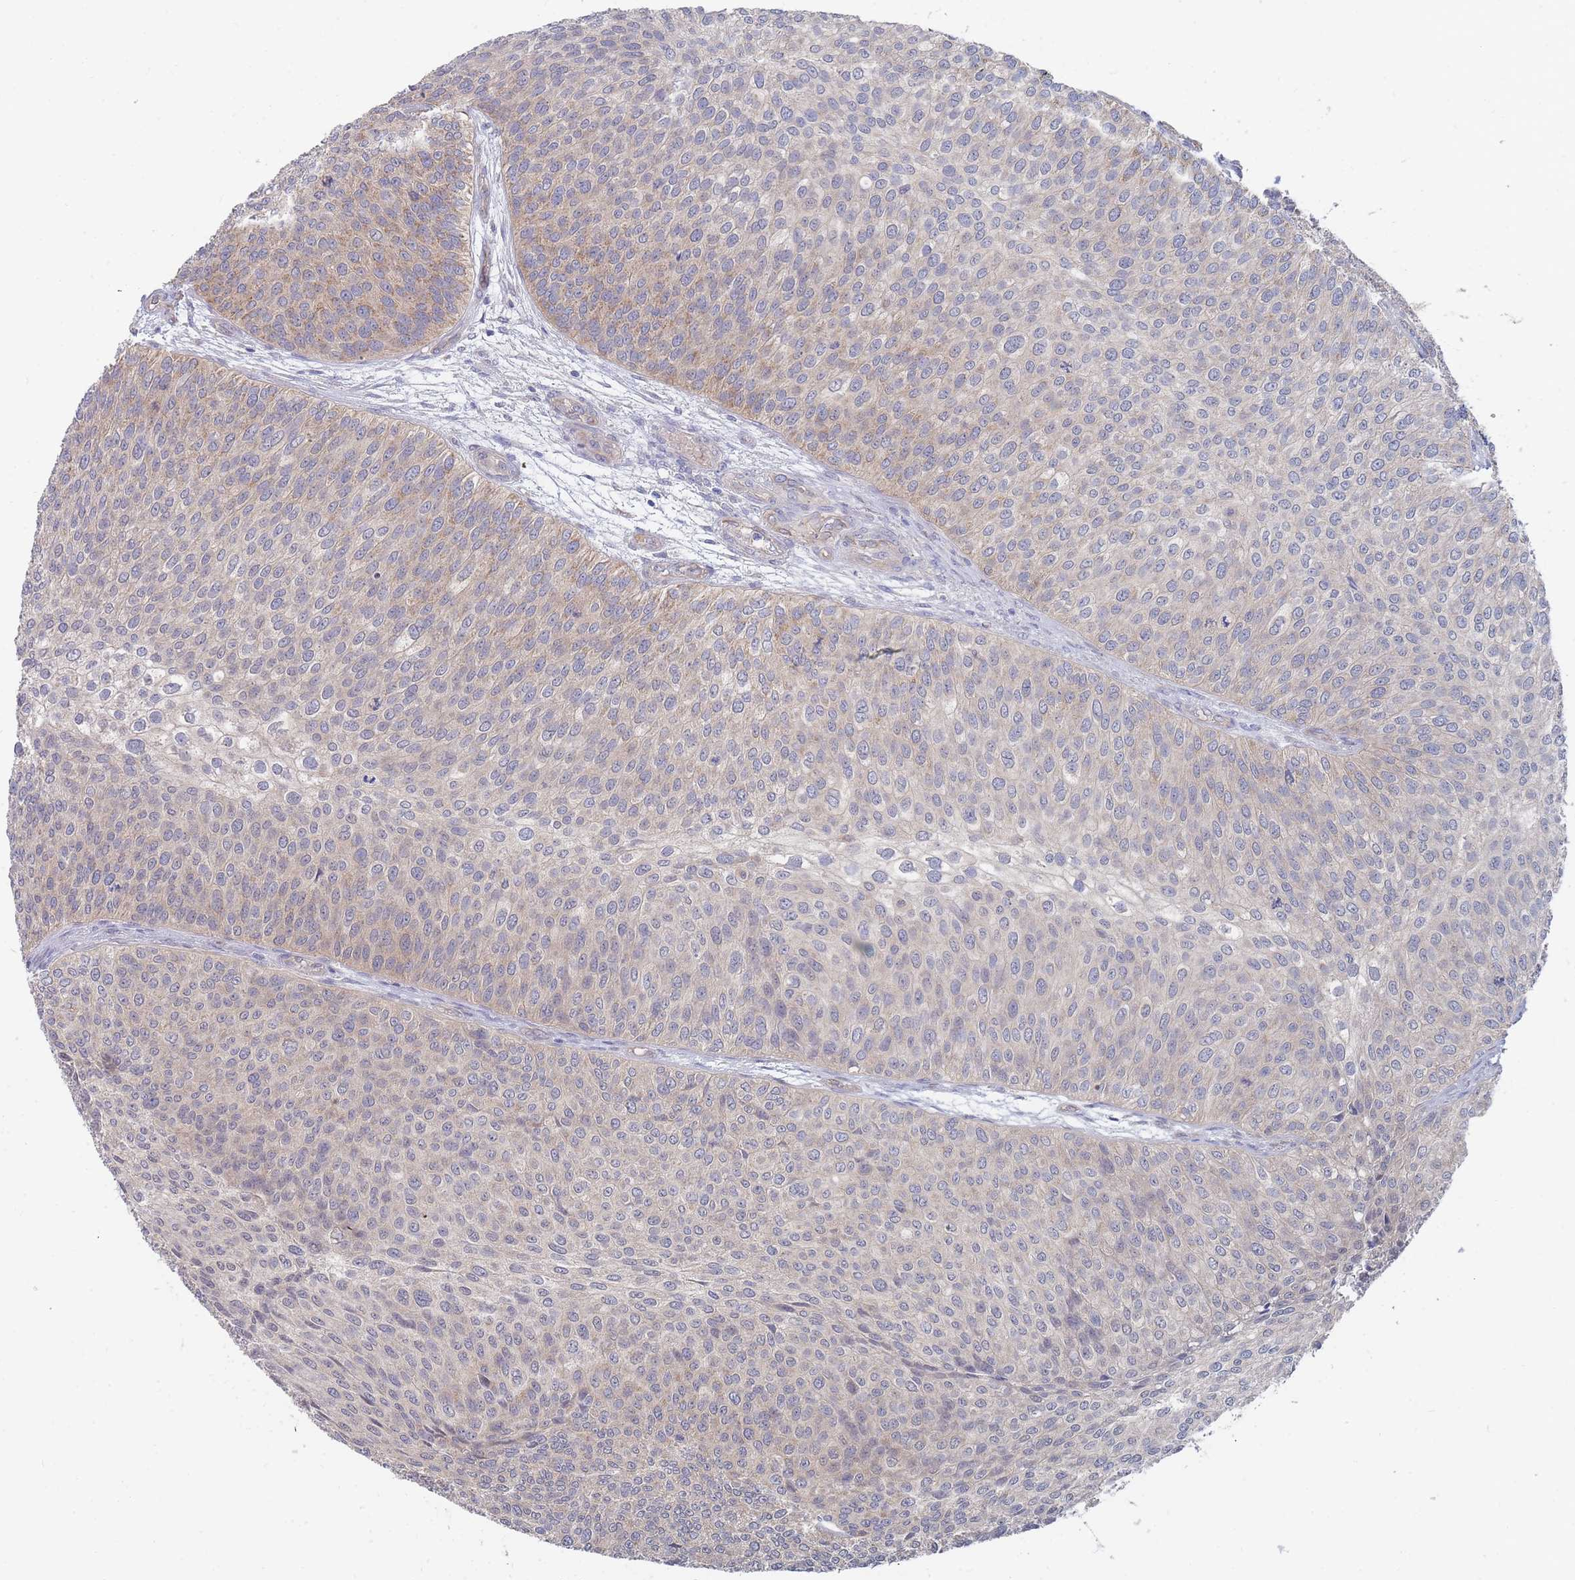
{"staining": {"intensity": "weak", "quantity": "25%-75%", "location": "cytoplasmic/membranous"}, "tissue": "urothelial cancer", "cell_type": "Tumor cells", "image_type": "cancer", "snomed": [{"axis": "morphology", "description": "Urothelial carcinoma, Low grade"}, {"axis": "topography", "description": "Urinary bladder"}], "caption": "Protein analysis of urothelial carcinoma (low-grade) tissue shows weak cytoplasmic/membranous positivity in about 25%-75% of tumor cells. (brown staining indicates protein expression, while blue staining denotes nuclei).", "gene": "NUB1", "patient": {"sex": "male", "age": 84}}